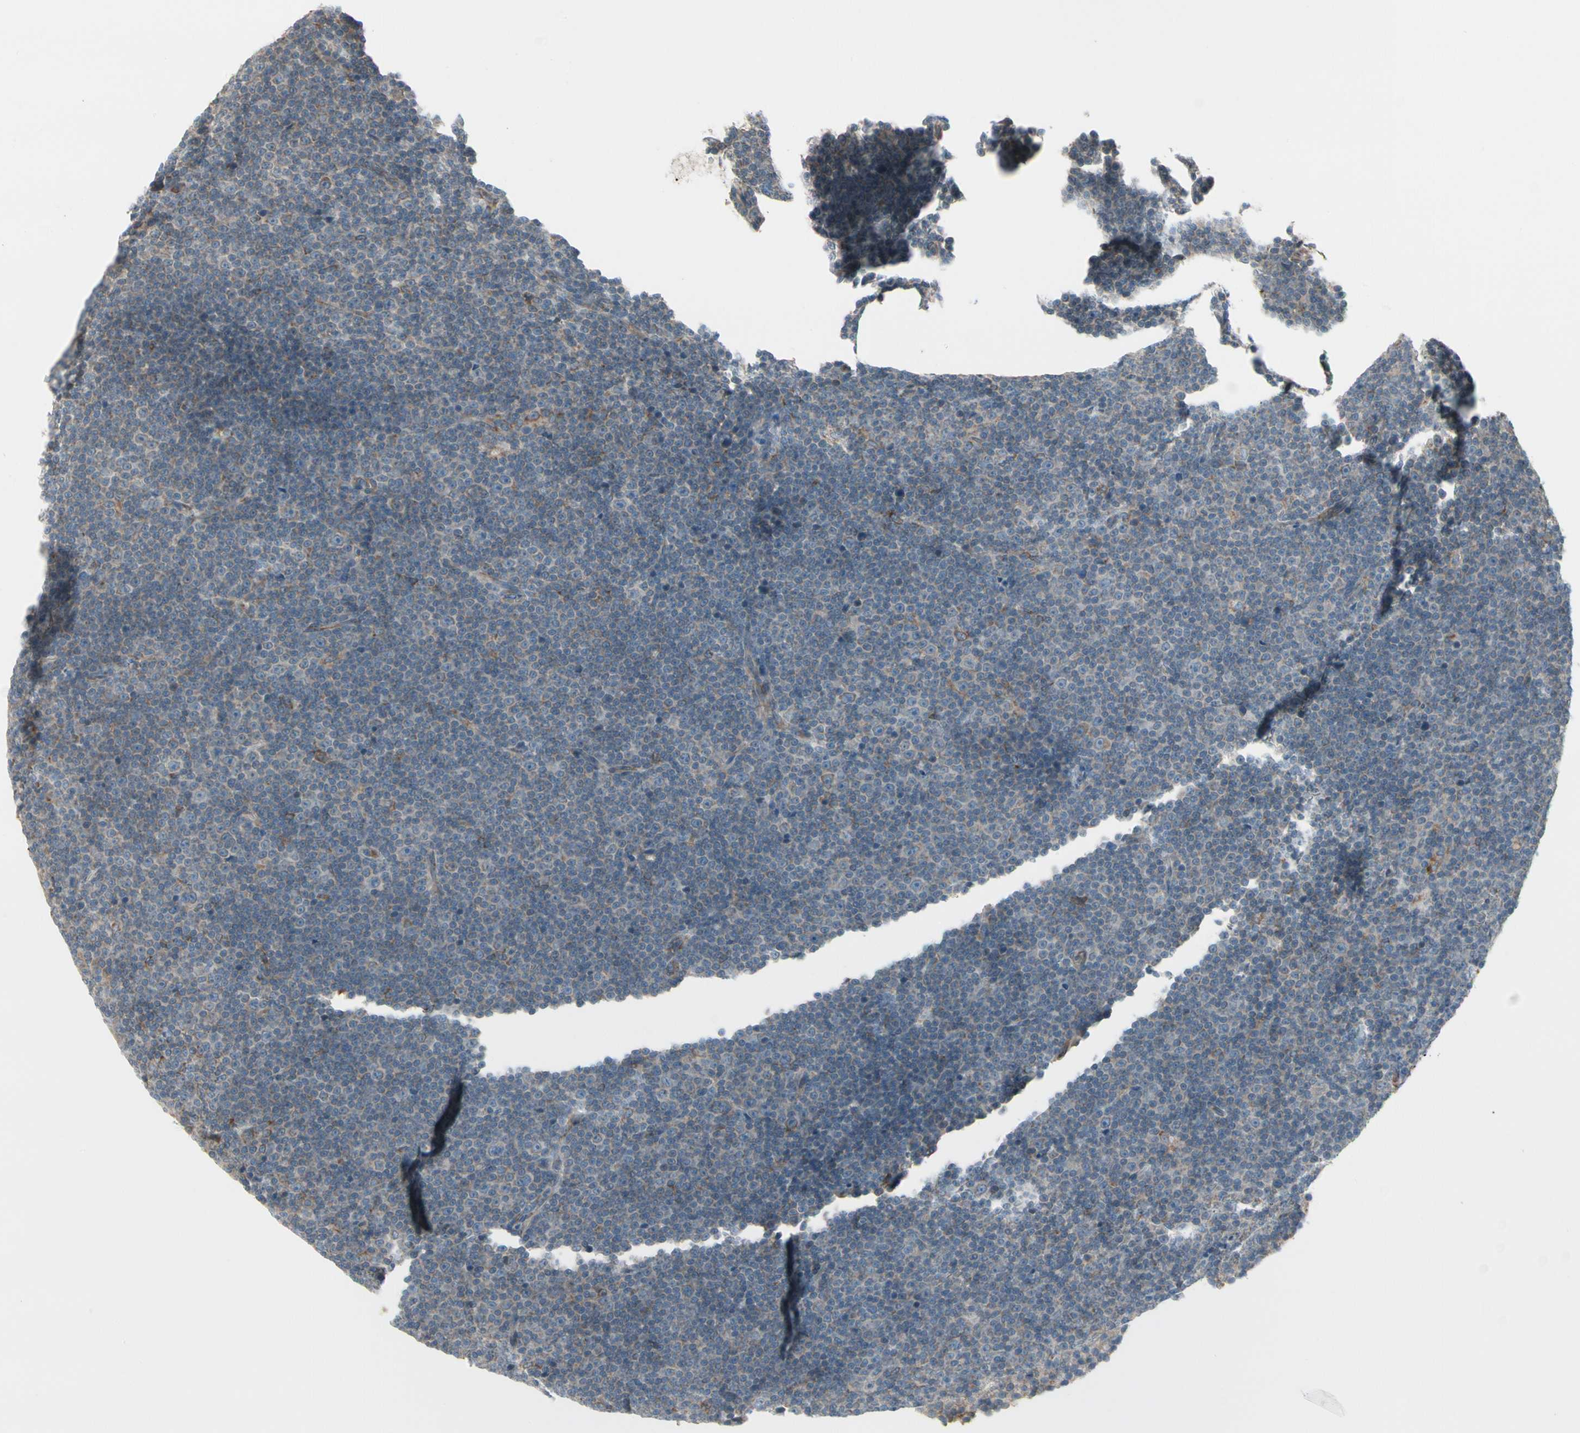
{"staining": {"intensity": "weak", "quantity": "<25%", "location": "cytoplasmic/membranous"}, "tissue": "lymphoma", "cell_type": "Tumor cells", "image_type": "cancer", "snomed": [{"axis": "morphology", "description": "Malignant lymphoma, non-Hodgkin's type, Low grade"}, {"axis": "topography", "description": "Lymph node"}], "caption": "Immunohistochemical staining of malignant lymphoma, non-Hodgkin's type (low-grade) displays no significant positivity in tumor cells.", "gene": "FNDC3A", "patient": {"sex": "female", "age": 67}}